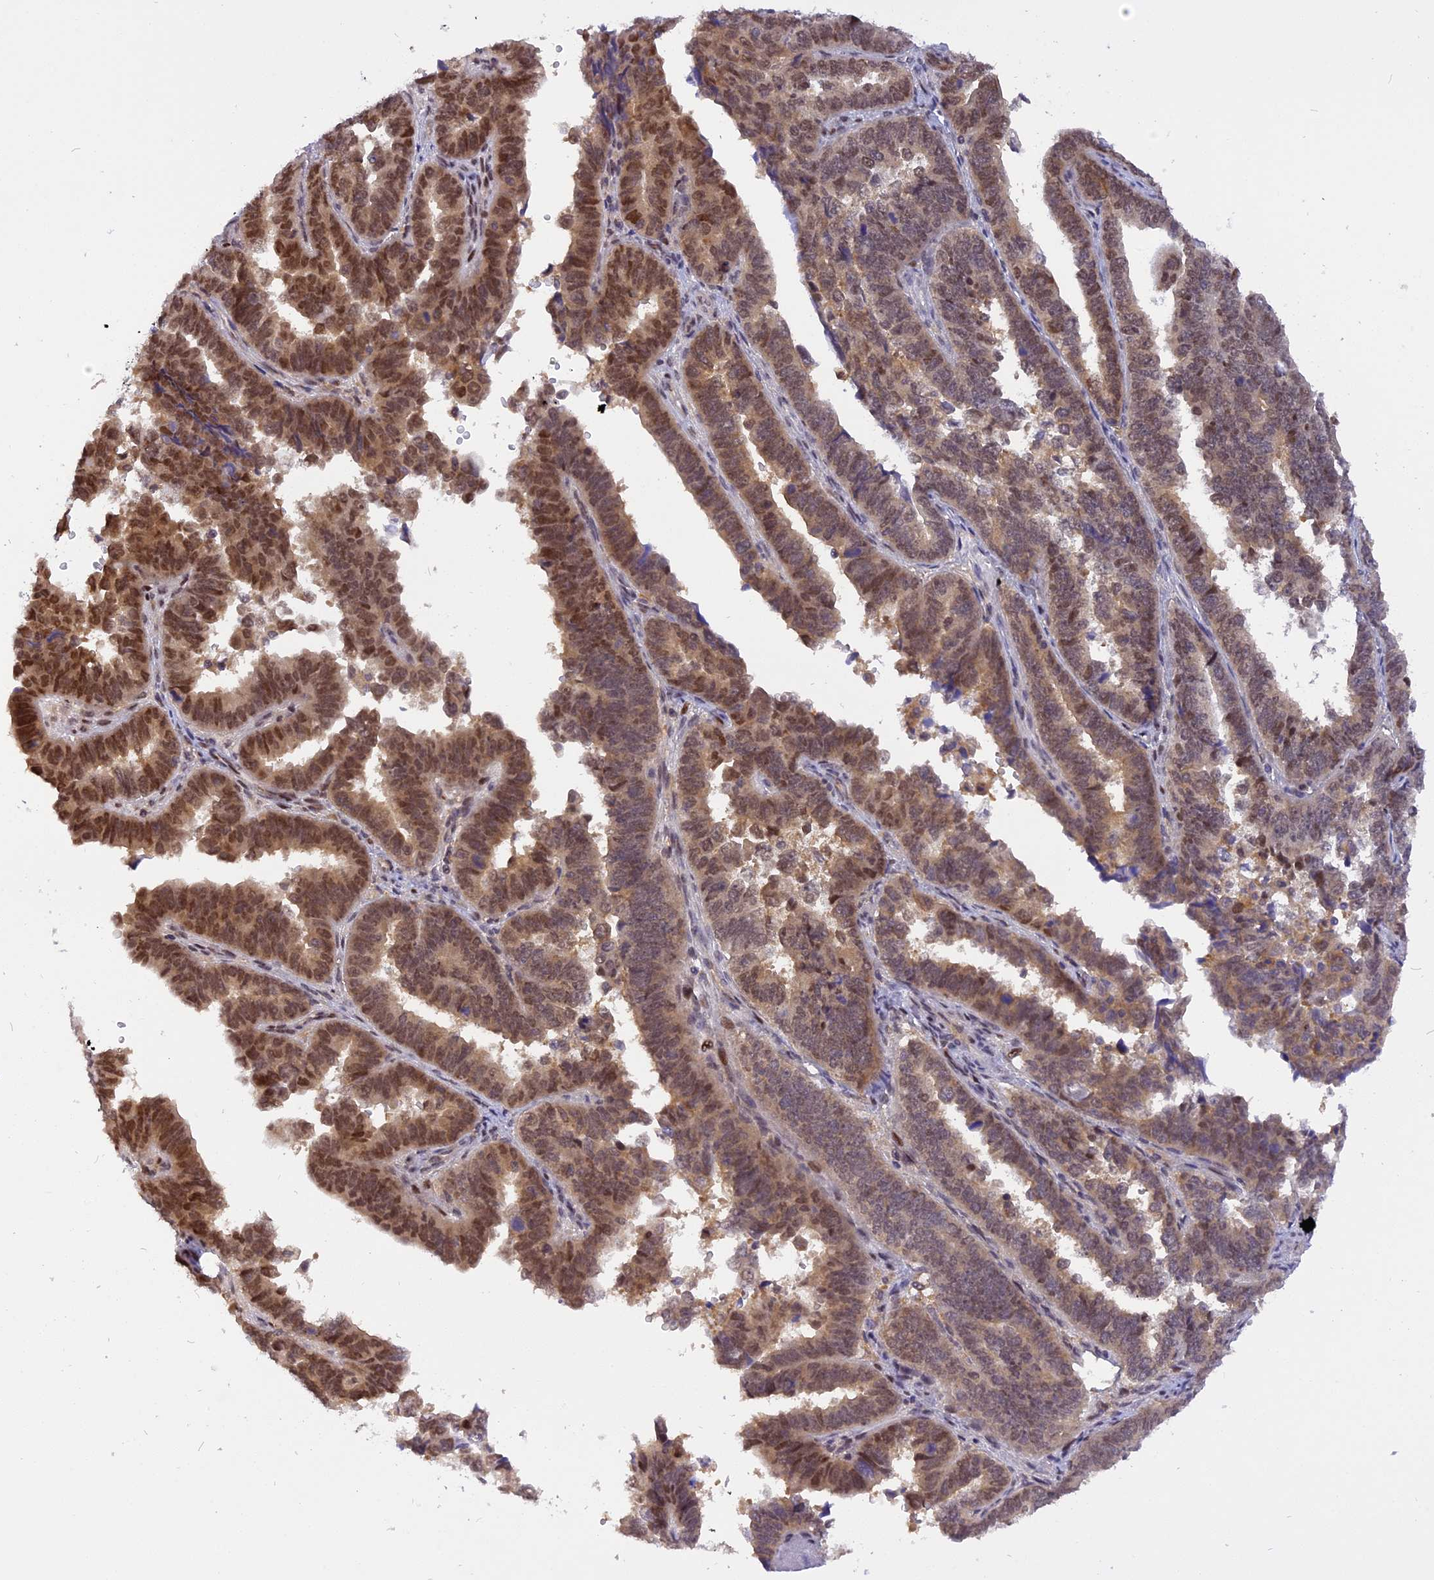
{"staining": {"intensity": "moderate", "quantity": "25%-75%", "location": "cytoplasmic/membranous,nuclear"}, "tissue": "endometrial cancer", "cell_type": "Tumor cells", "image_type": "cancer", "snomed": [{"axis": "morphology", "description": "Adenocarcinoma, NOS"}, {"axis": "topography", "description": "Endometrium"}], "caption": "This micrograph displays immunohistochemistry (IHC) staining of human endometrial cancer (adenocarcinoma), with medium moderate cytoplasmic/membranous and nuclear positivity in about 25%-75% of tumor cells.", "gene": "RABGGTA", "patient": {"sex": "female", "age": 75}}